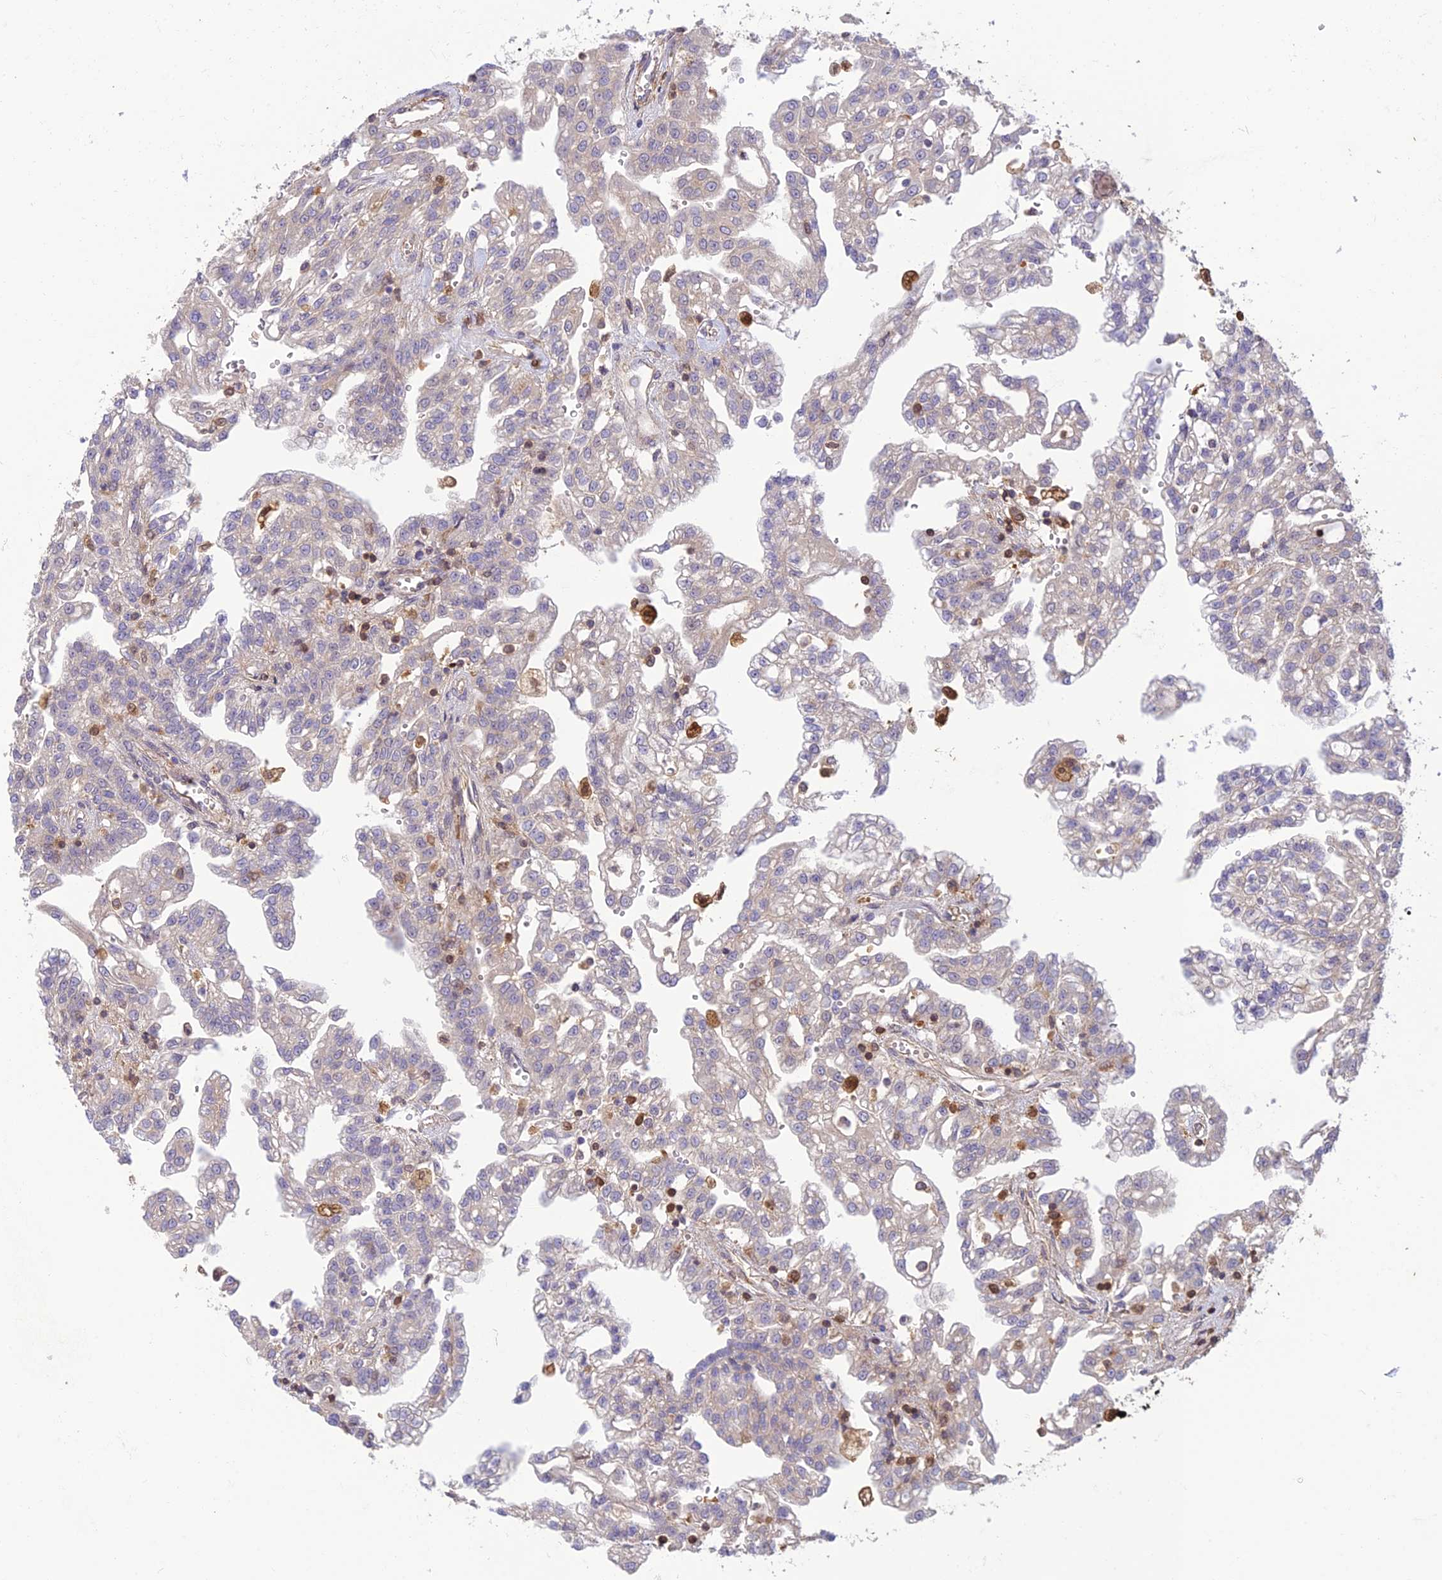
{"staining": {"intensity": "negative", "quantity": "none", "location": "none"}, "tissue": "renal cancer", "cell_type": "Tumor cells", "image_type": "cancer", "snomed": [{"axis": "morphology", "description": "Adenocarcinoma, NOS"}, {"axis": "topography", "description": "Kidney"}], "caption": "The photomicrograph reveals no significant staining in tumor cells of renal cancer.", "gene": "HPSE2", "patient": {"sex": "male", "age": 63}}